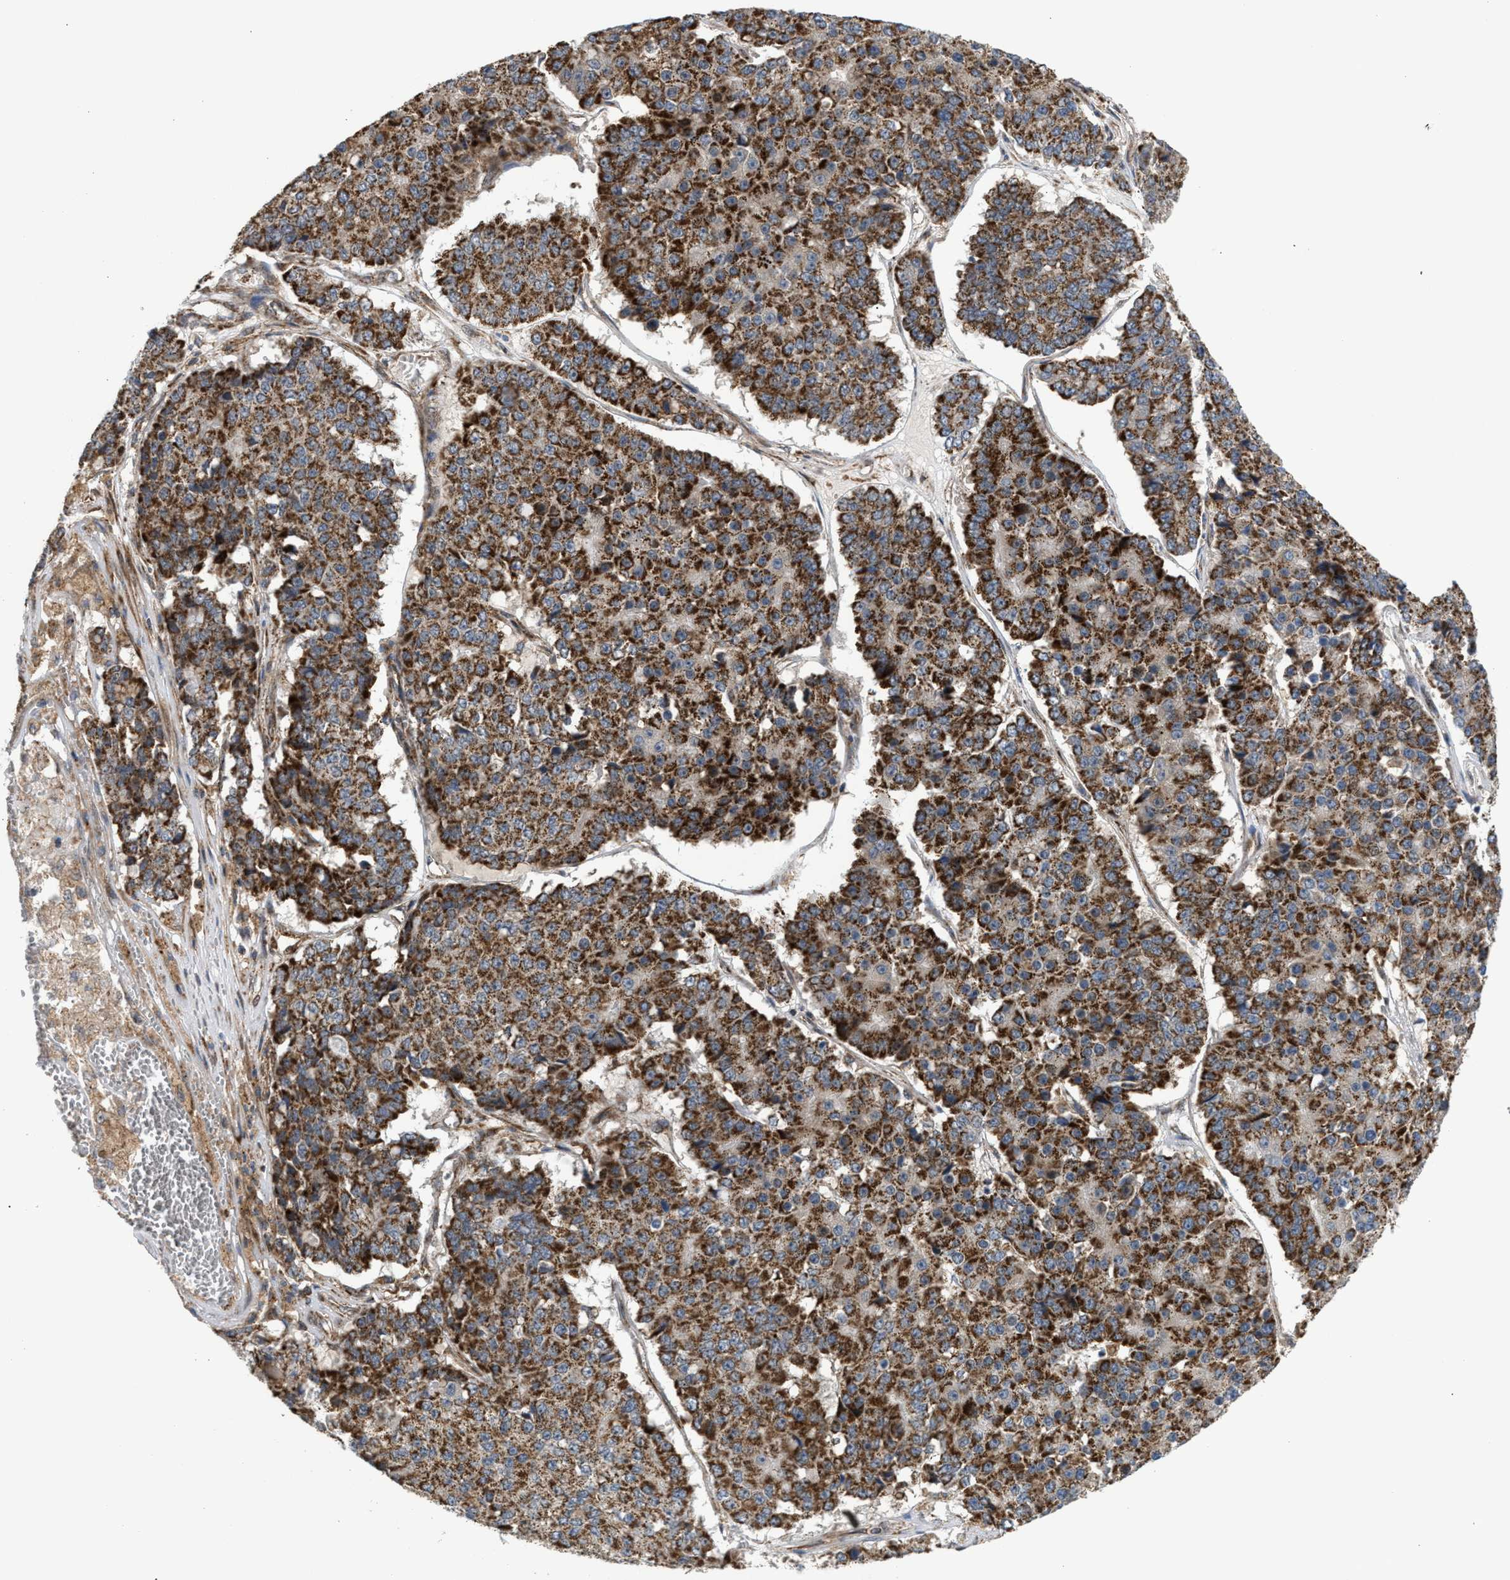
{"staining": {"intensity": "strong", "quantity": ">75%", "location": "cytoplasmic/membranous"}, "tissue": "pancreatic cancer", "cell_type": "Tumor cells", "image_type": "cancer", "snomed": [{"axis": "morphology", "description": "Adenocarcinoma, NOS"}, {"axis": "topography", "description": "Pancreas"}], "caption": "This is a histology image of immunohistochemistry (IHC) staining of pancreatic cancer, which shows strong positivity in the cytoplasmic/membranous of tumor cells.", "gene": "TACO1", "patient": {"sex": "male", "age": 50}}